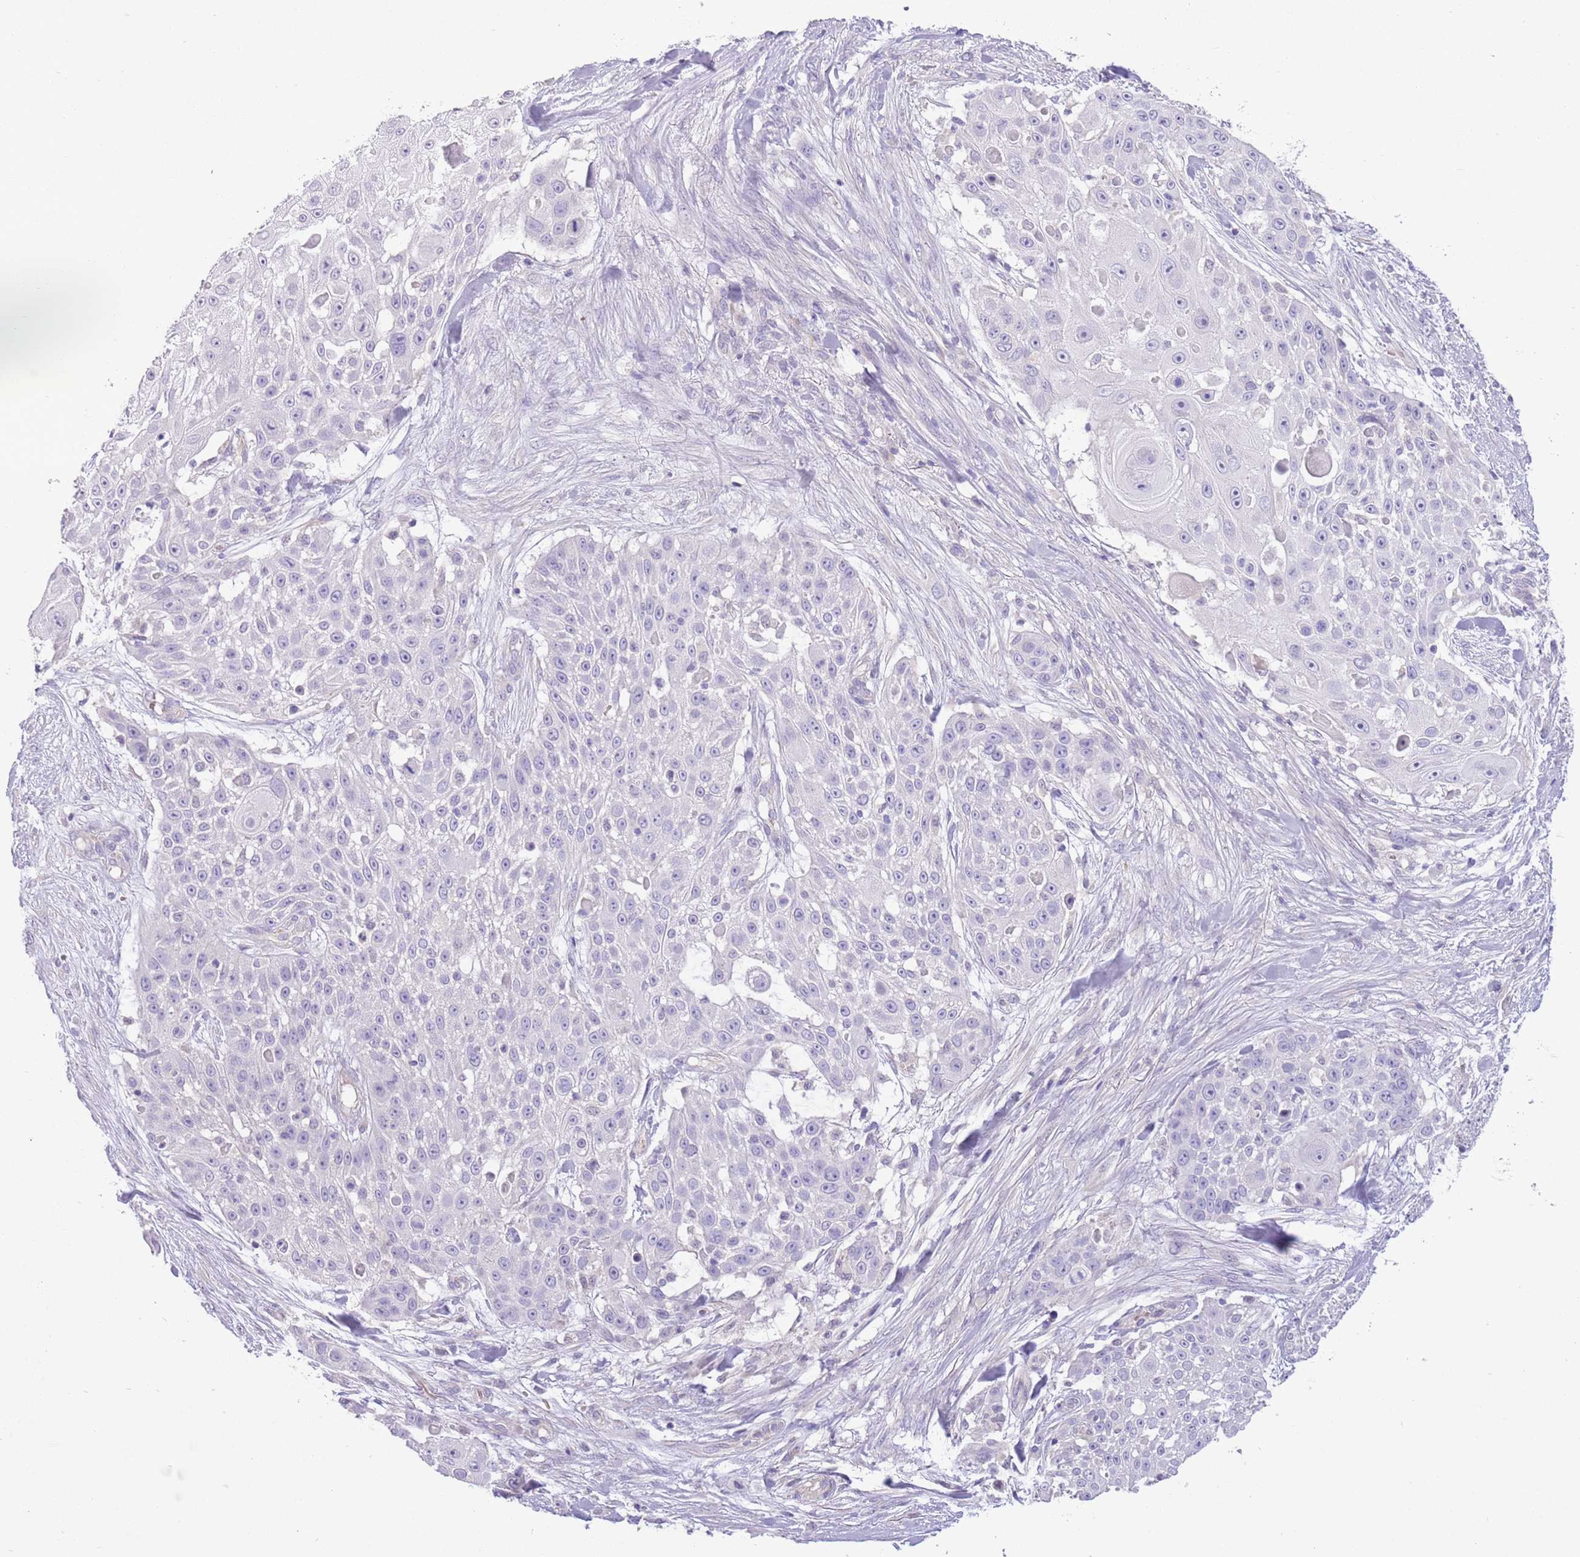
{"staining": {"intensity": "negative", "quantity": "none", "location": "none"}, "tissue": "skin cancer", "cell_type": "Tumor cells", "image_type": "cancer", "snomed": [{"axis": "morphology", "description": "Squamous cell carcinoma, NOS"}, {"axis": "topography", "description": "Skin"}], "caption": "DAB immunohistochemical staining of human skin cancer (squamous cell carcinoma) reveals no significant positivity in tumor cells. (DAB (3,3'-diaminobenzidine) immunohistochemistry with hematoxylin counter stain).", "gene": "SFTPA1", "patient": {"sex": "female", "age": 86}}